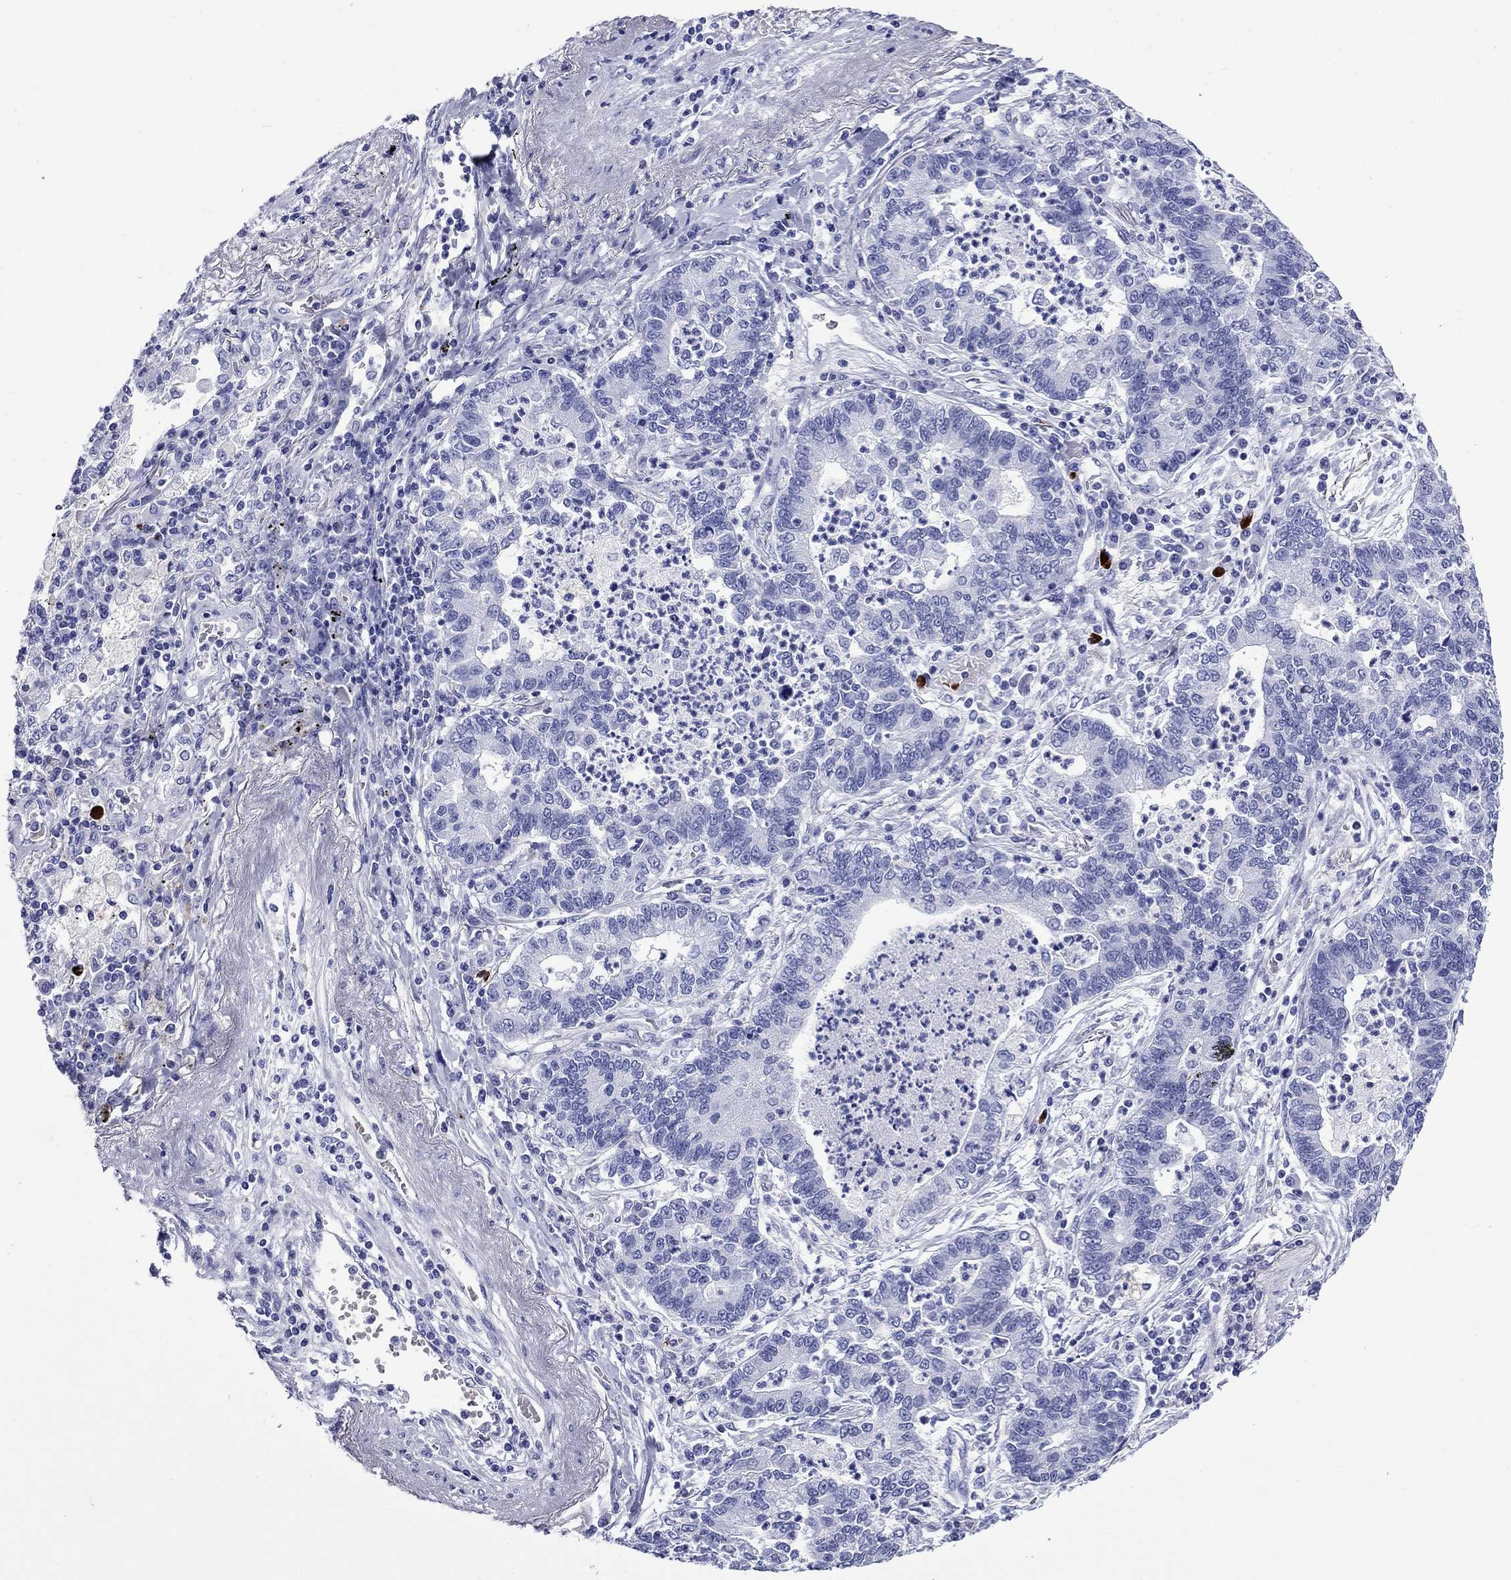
{"staining": {"intensity": "negative", "quantity": "none", "location": "none"}, "tissue": "lung cancer", "cell_type": "Tumor cells", "image_type": "cancer", "snomed": [{"axis": "morphology", "description": "Adenocarcinoma, NOS"}, {"axis": "topography", "description": "Lung"}], "caption": "Immunohistochemistry (IHC) photomicrograph of lung adenocarcinoma stained for a protein (brown), which exhibits no staining in tumor cells.", "gene": "ROM1", "patient": {"sex": "female", "age": 57}}